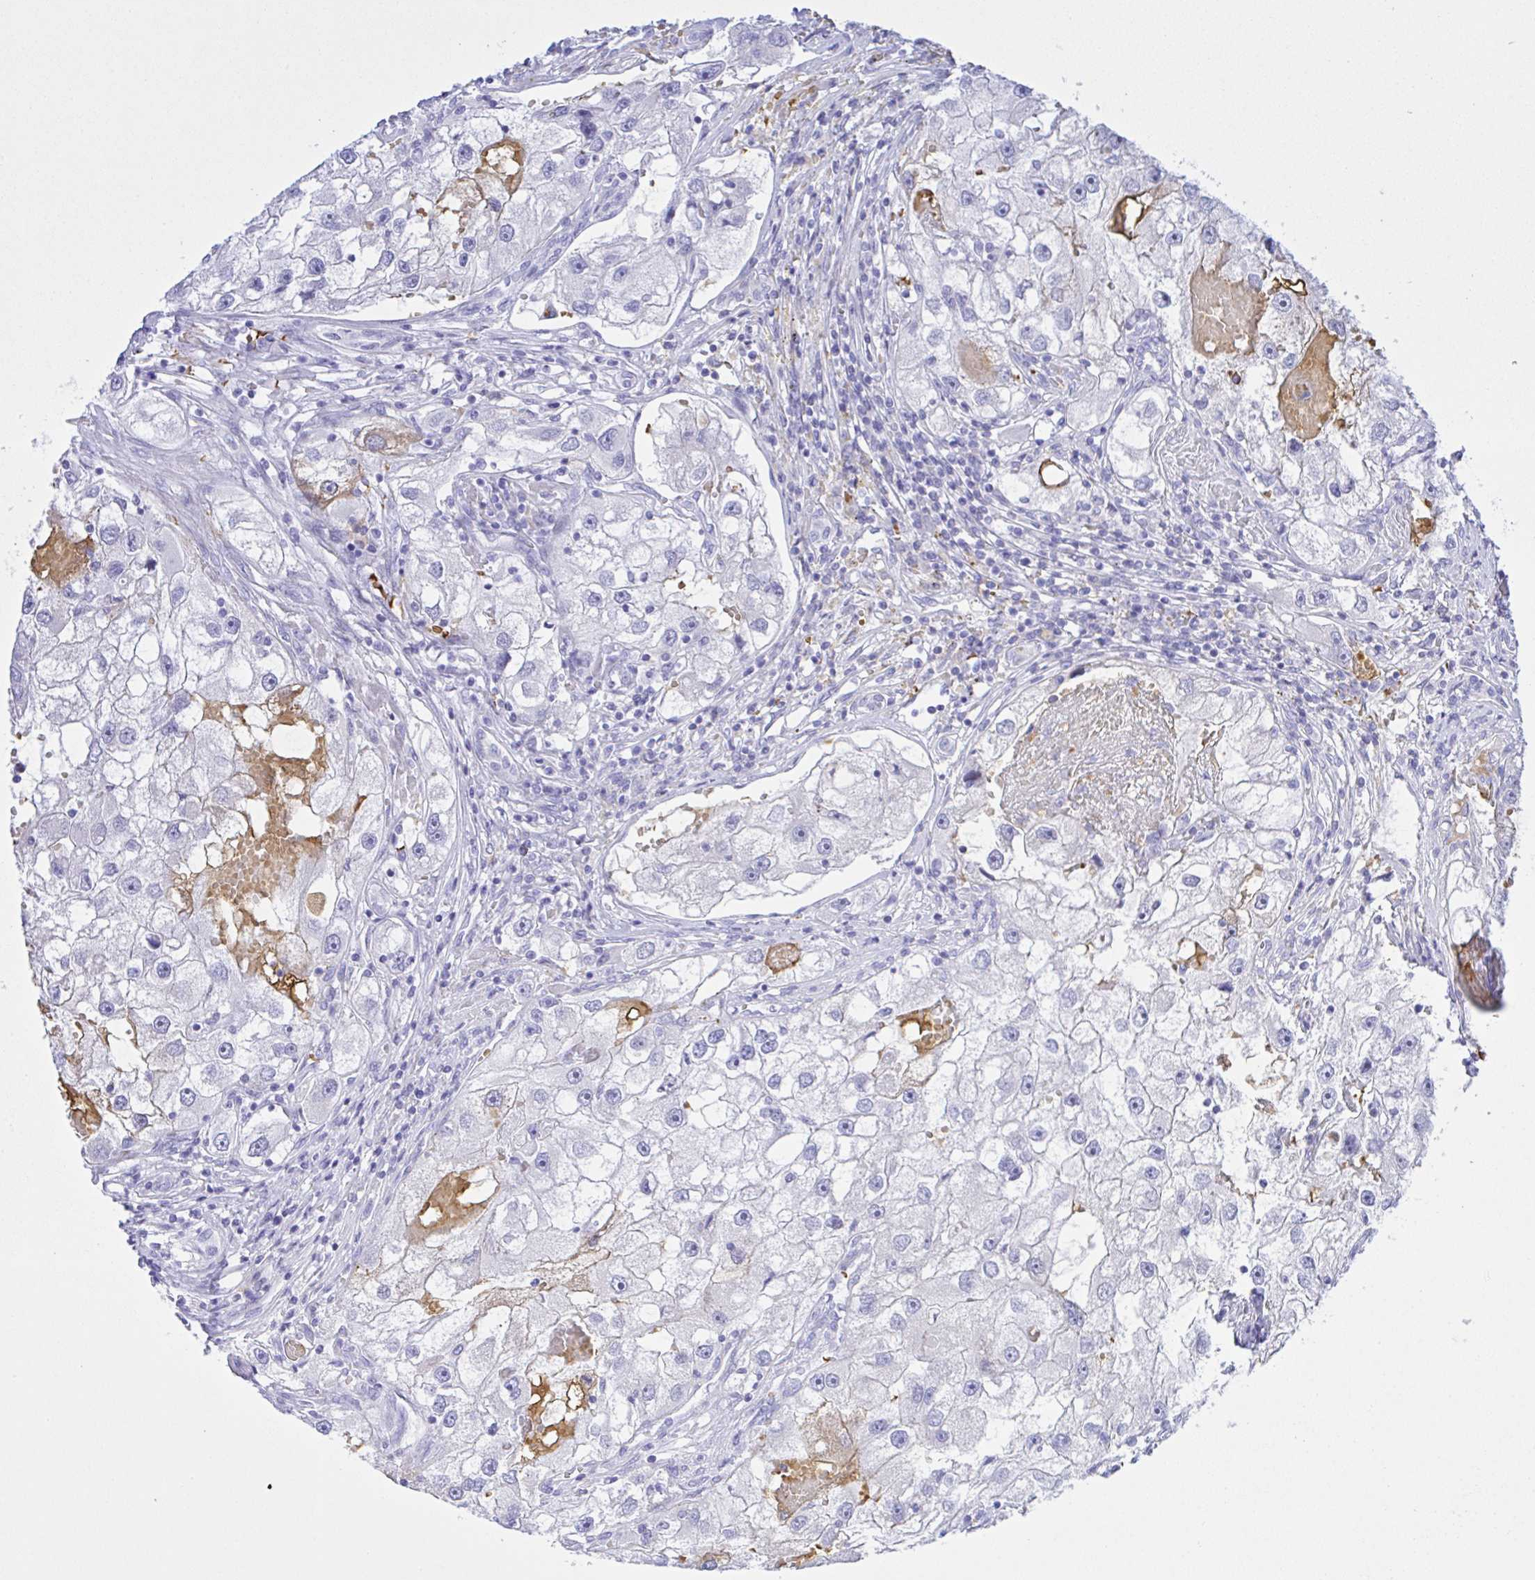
{"staining": {"intensity": "negative", "quantity": "none", "location": "none"}, "tissue": "renal cancer", "cell_type": "Tumor cells", "image_type": "cancer", "snomed": [{"axis": "morphology", "description": "Adenocarcinoma, NOS"}, {"axis": "topography", "description": "Kidney"}], "caption": "High power microscopy histopathology image of an immunohistochemistry image of renal cancer (adenocarcinoma), revealing no significant expression in tumor cells.", "gene": "ZNF221", "patient": {"sex": "male", "age": 63}}